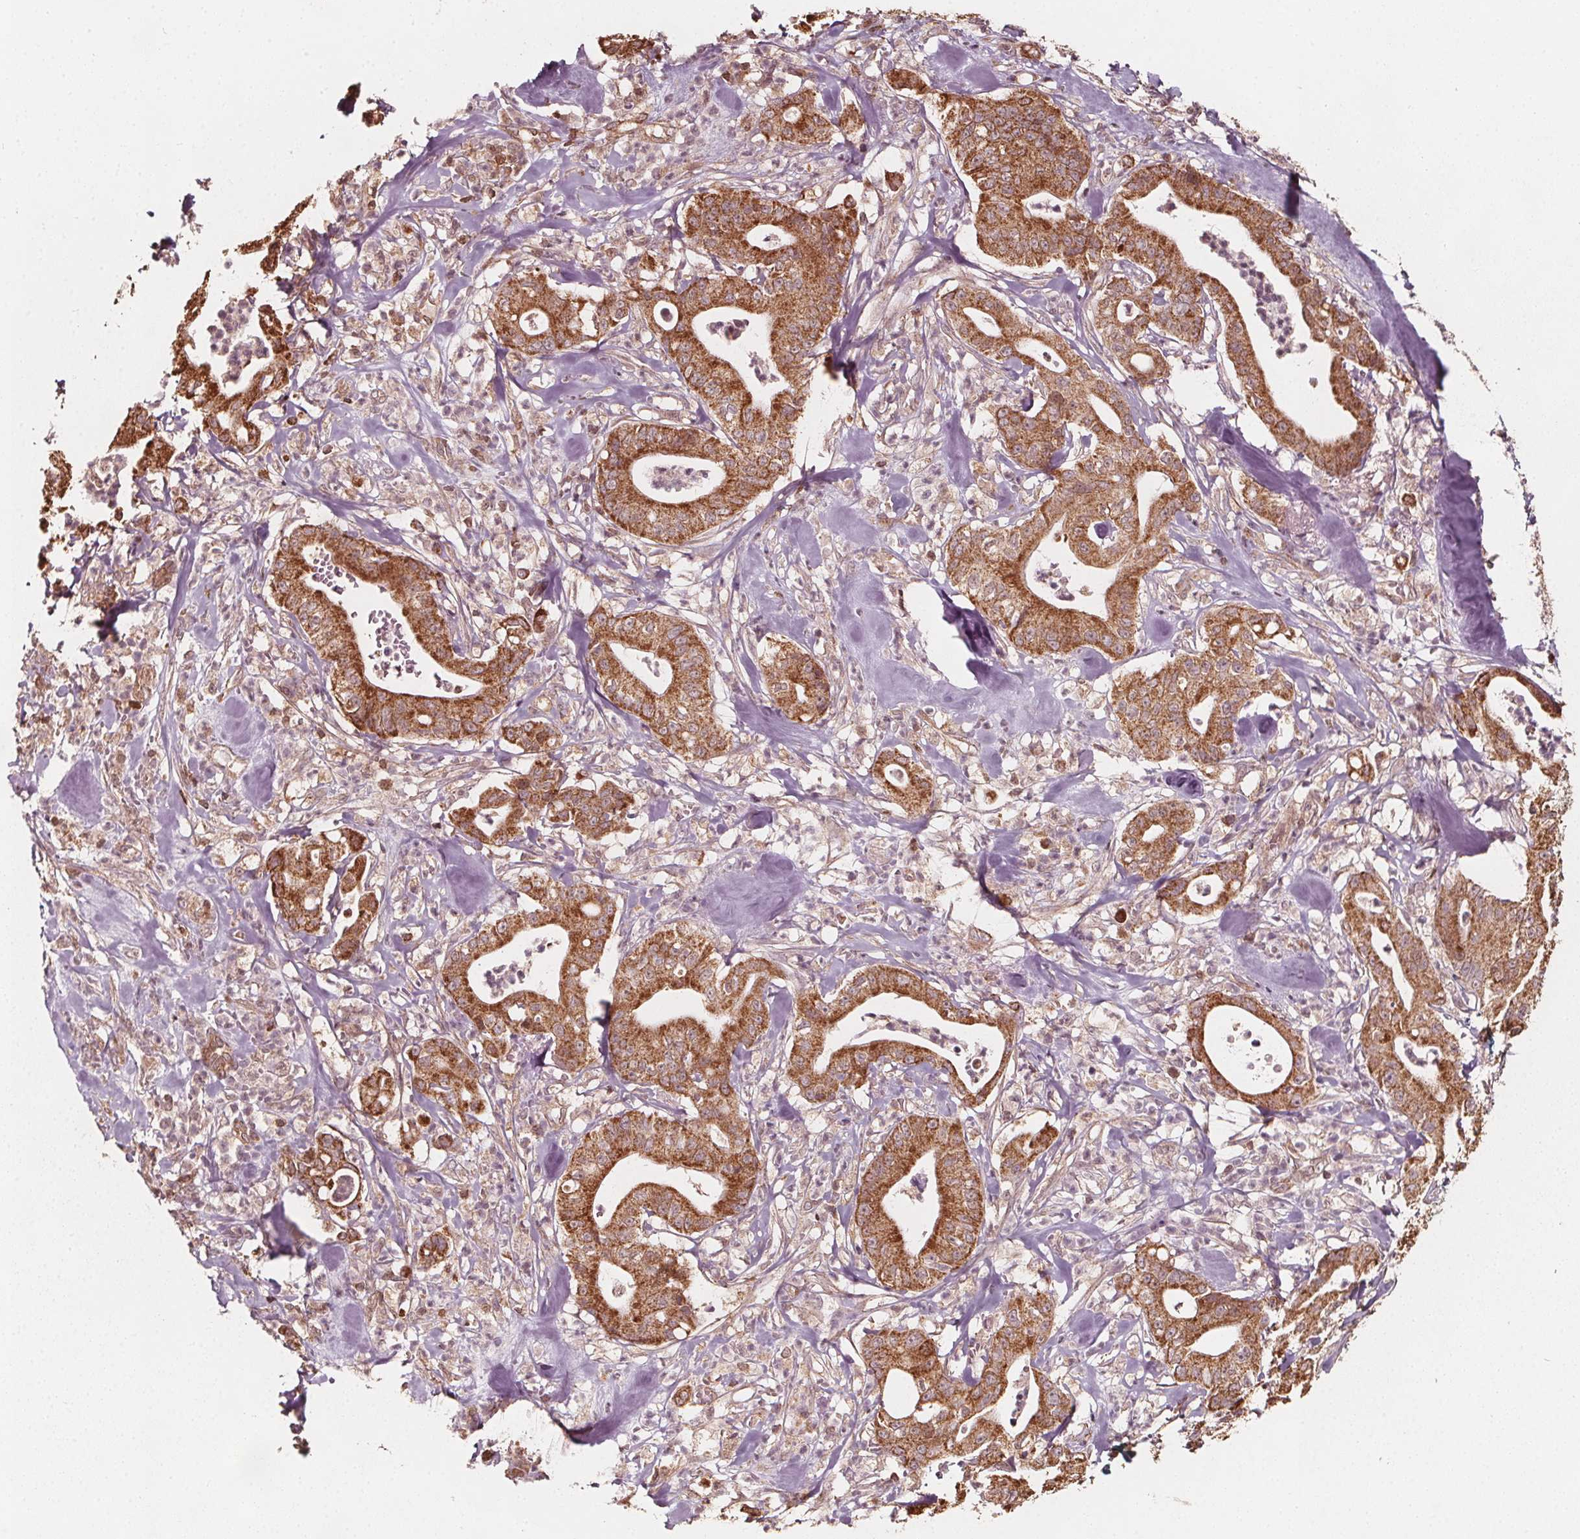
{"staining": {"intensity": "strong", "quantity": ">75%", "location": "cytoplasmic/membranous"}, "tissue": "pancreatic cancer", "cell_type": "Tumor cells", "image_type": "cancer", "snomed": [{"axis": "morphology", "description": "Adenocarcinoma, NOS"}, {"axis": "topography", "description": "Pancreas"}], "caption": "A photomicrograph of pancreatic cancer (adenocarcinoma) stained for a protein shows strong cytoplasmic/membranous brown staining in tumor cells.", "gene": "AIP", "patient": {"sex": "male", "age": 71}}